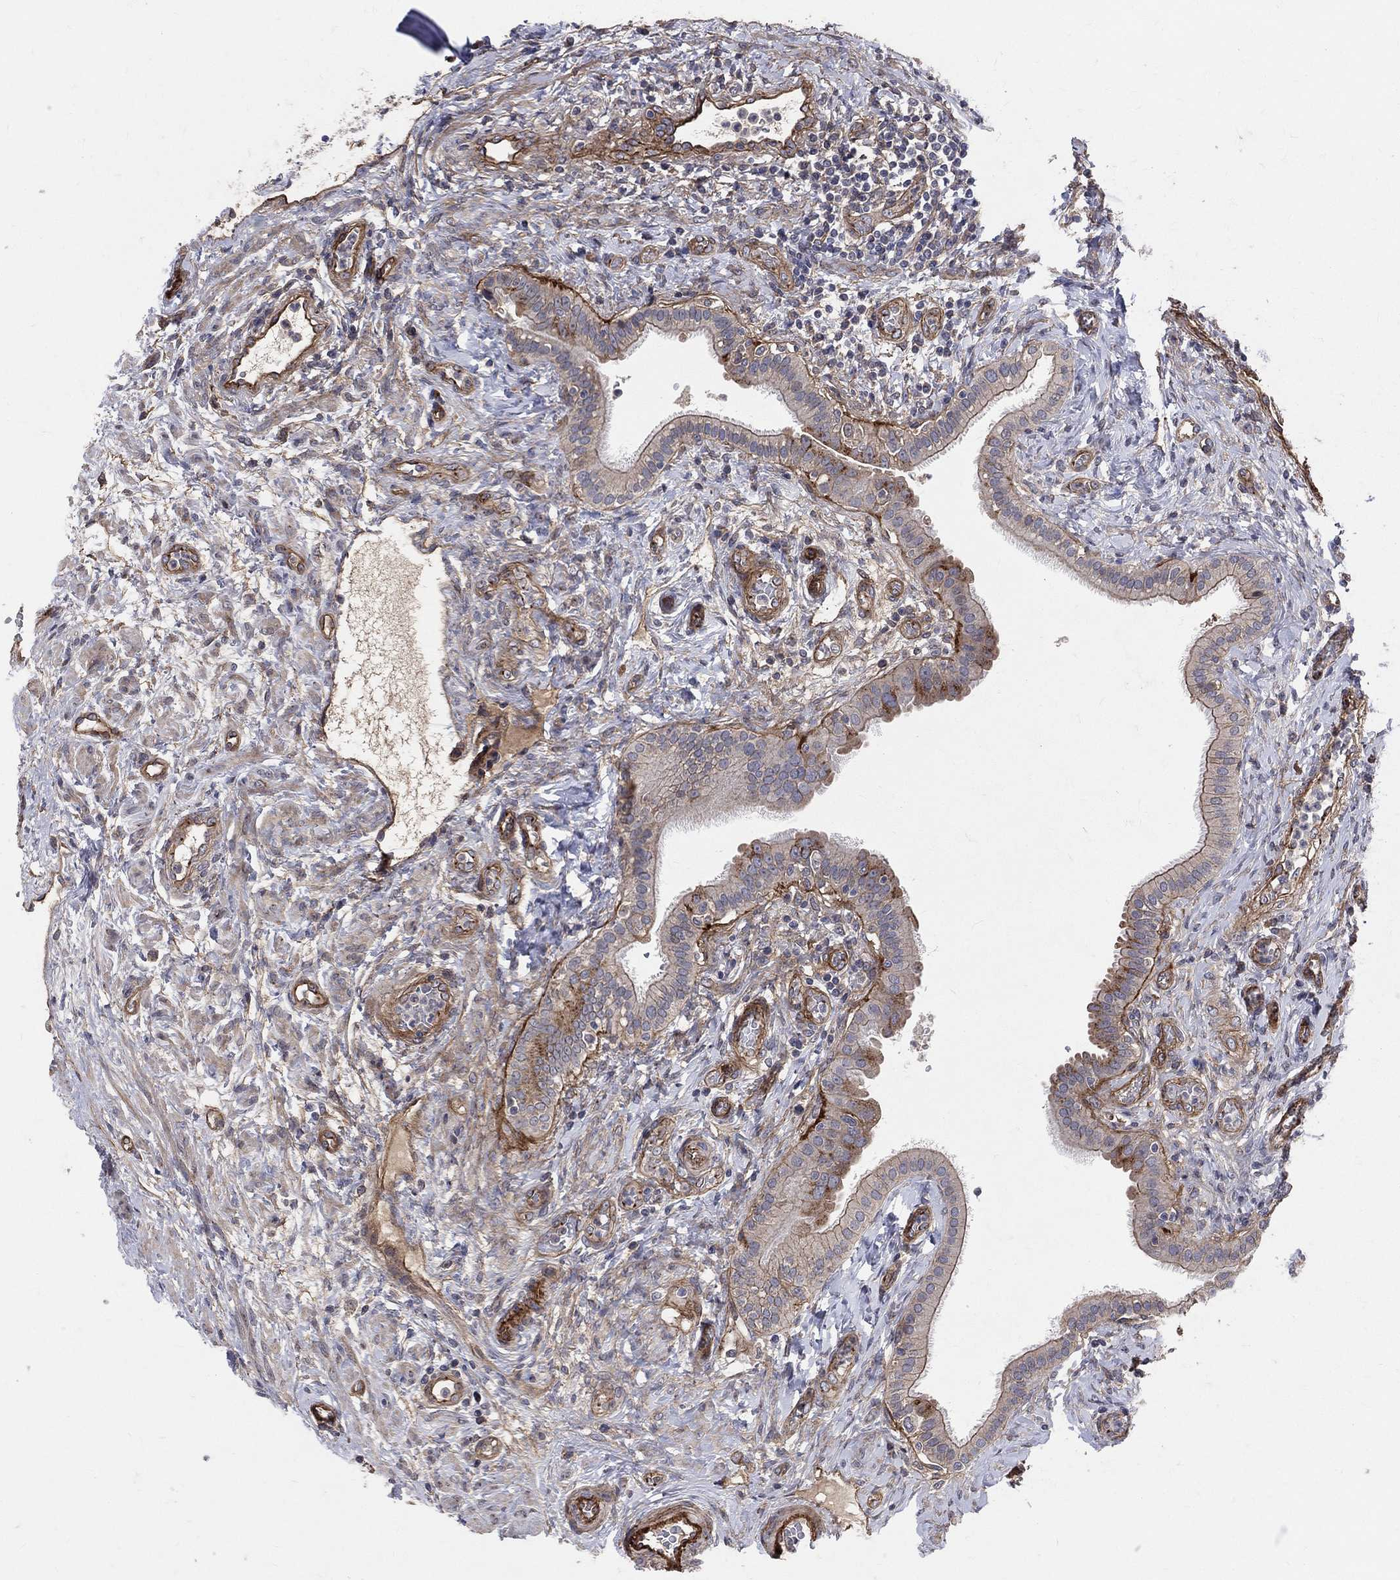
{"staining": {"intensity": "moderate", "quantity": "<25%", "location": "cytoplasmic/membranous"}, "tissue": "fallopian tube", "cell_type": "Glandular cells", "image_type": "normal", "snomed": [{"axis": "morphology", "description": "Normal tissue, NOS"}, {"axis": "topography", "description": "Fallopian tube"}], "caption": "Unremarkable fallopian tube reveals moderate cytoplasmic/membranous staining in about <25% of glandular cells (Stains: DAB in brown, nuclei in blue, Microscopy: brightfield microscopy at high magnification)..", "gene": "ENTPD1", "patient": {"sex": "female", "age": 41}}